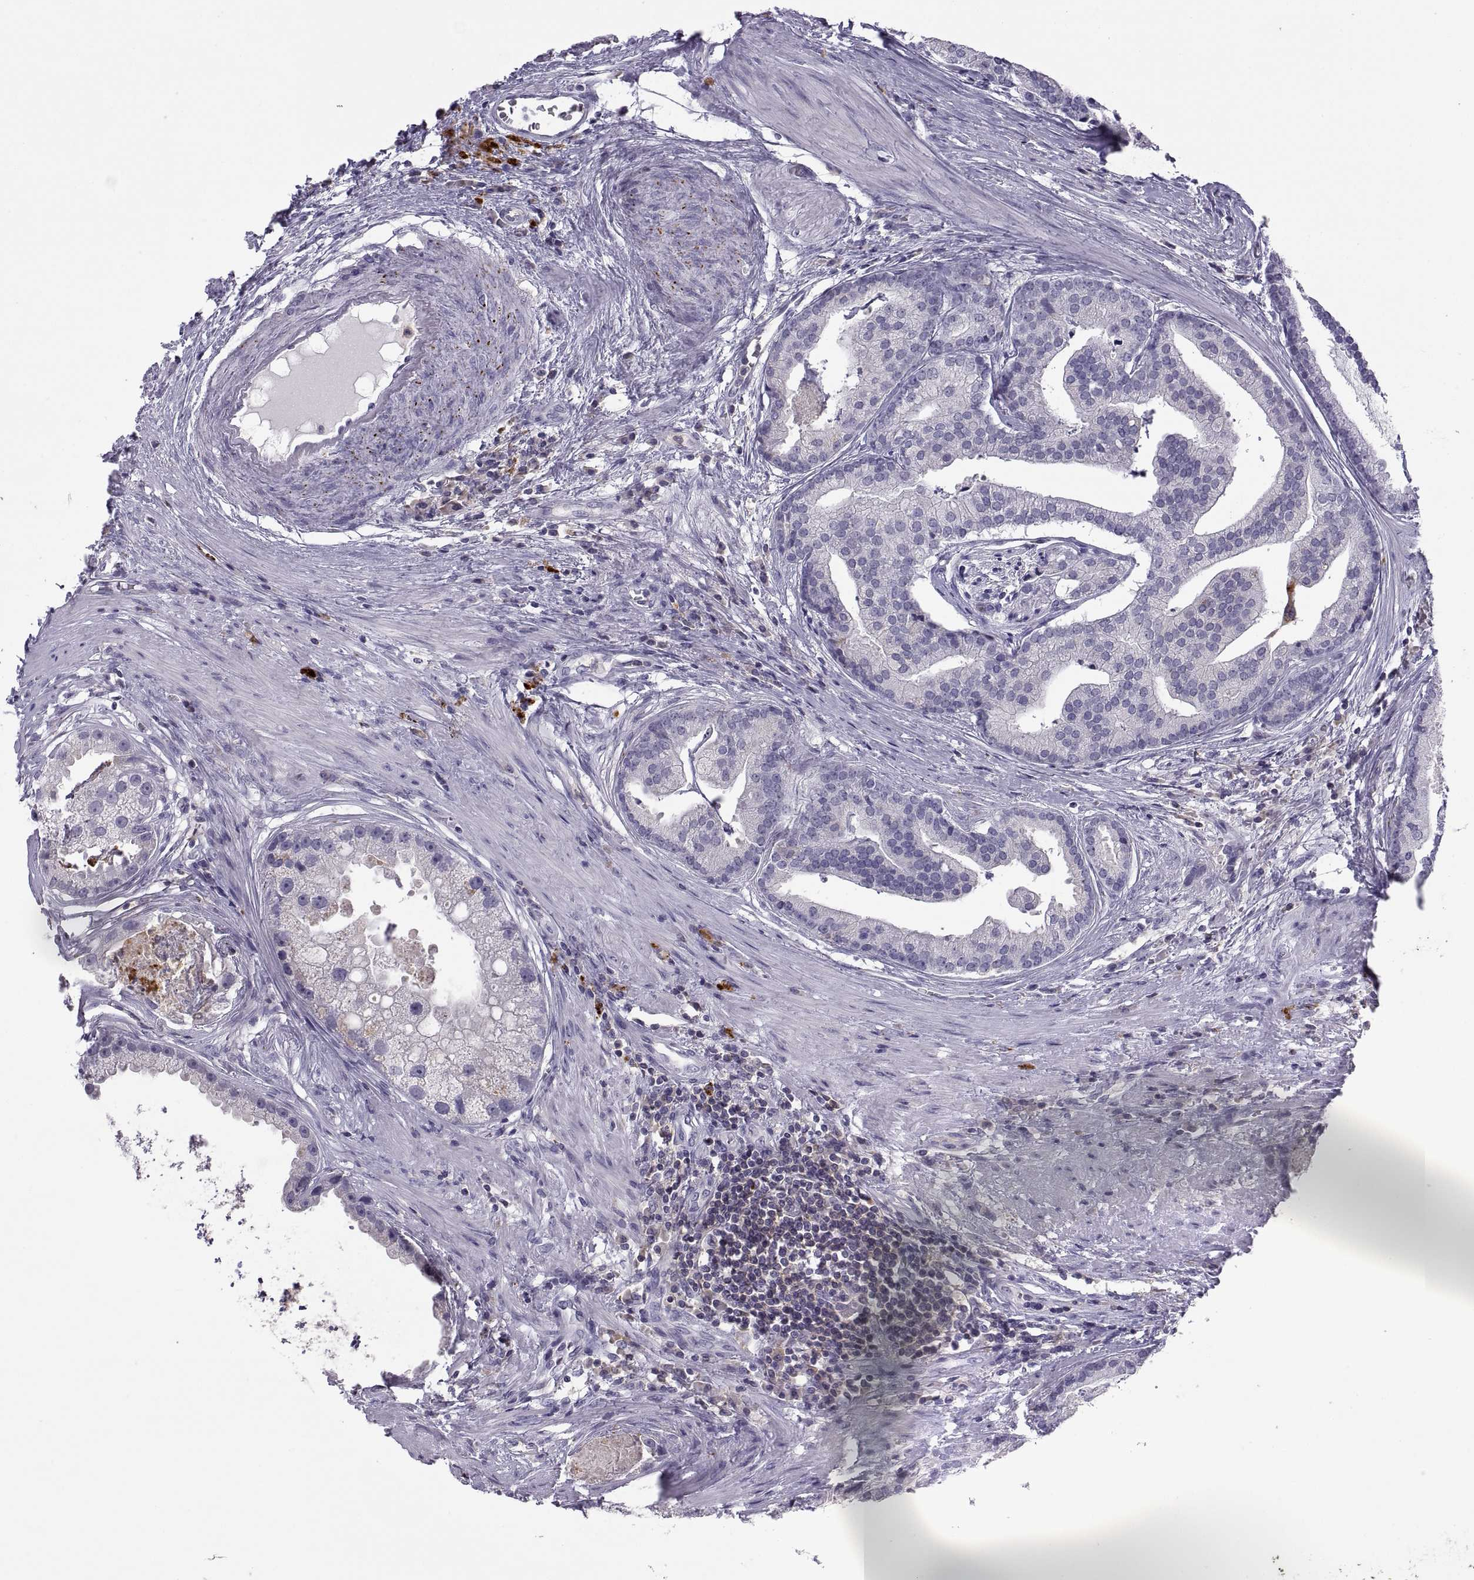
{"staining": {"intensity": "negative", "quantity": "none", "location": "none"}, "tissue": "prostate cancer", "cell_type": "Tumor cells", "image_type": "cancer", "snomed": [{"axis": "morphology", "description": "Adenocarcinoma, NOS"}, {"axis": "topography", "description": "Prostate and seminal vesicle, NOS"}, {"axis": "topography", "description": "Prostate"}], "caption": "A histopathology image of adenocarcinoma (prostate) stained for a protein displays no brown staining in tumor cells.", "gene": "RGS19", "patient": {"sex": "male", "age": 44}}